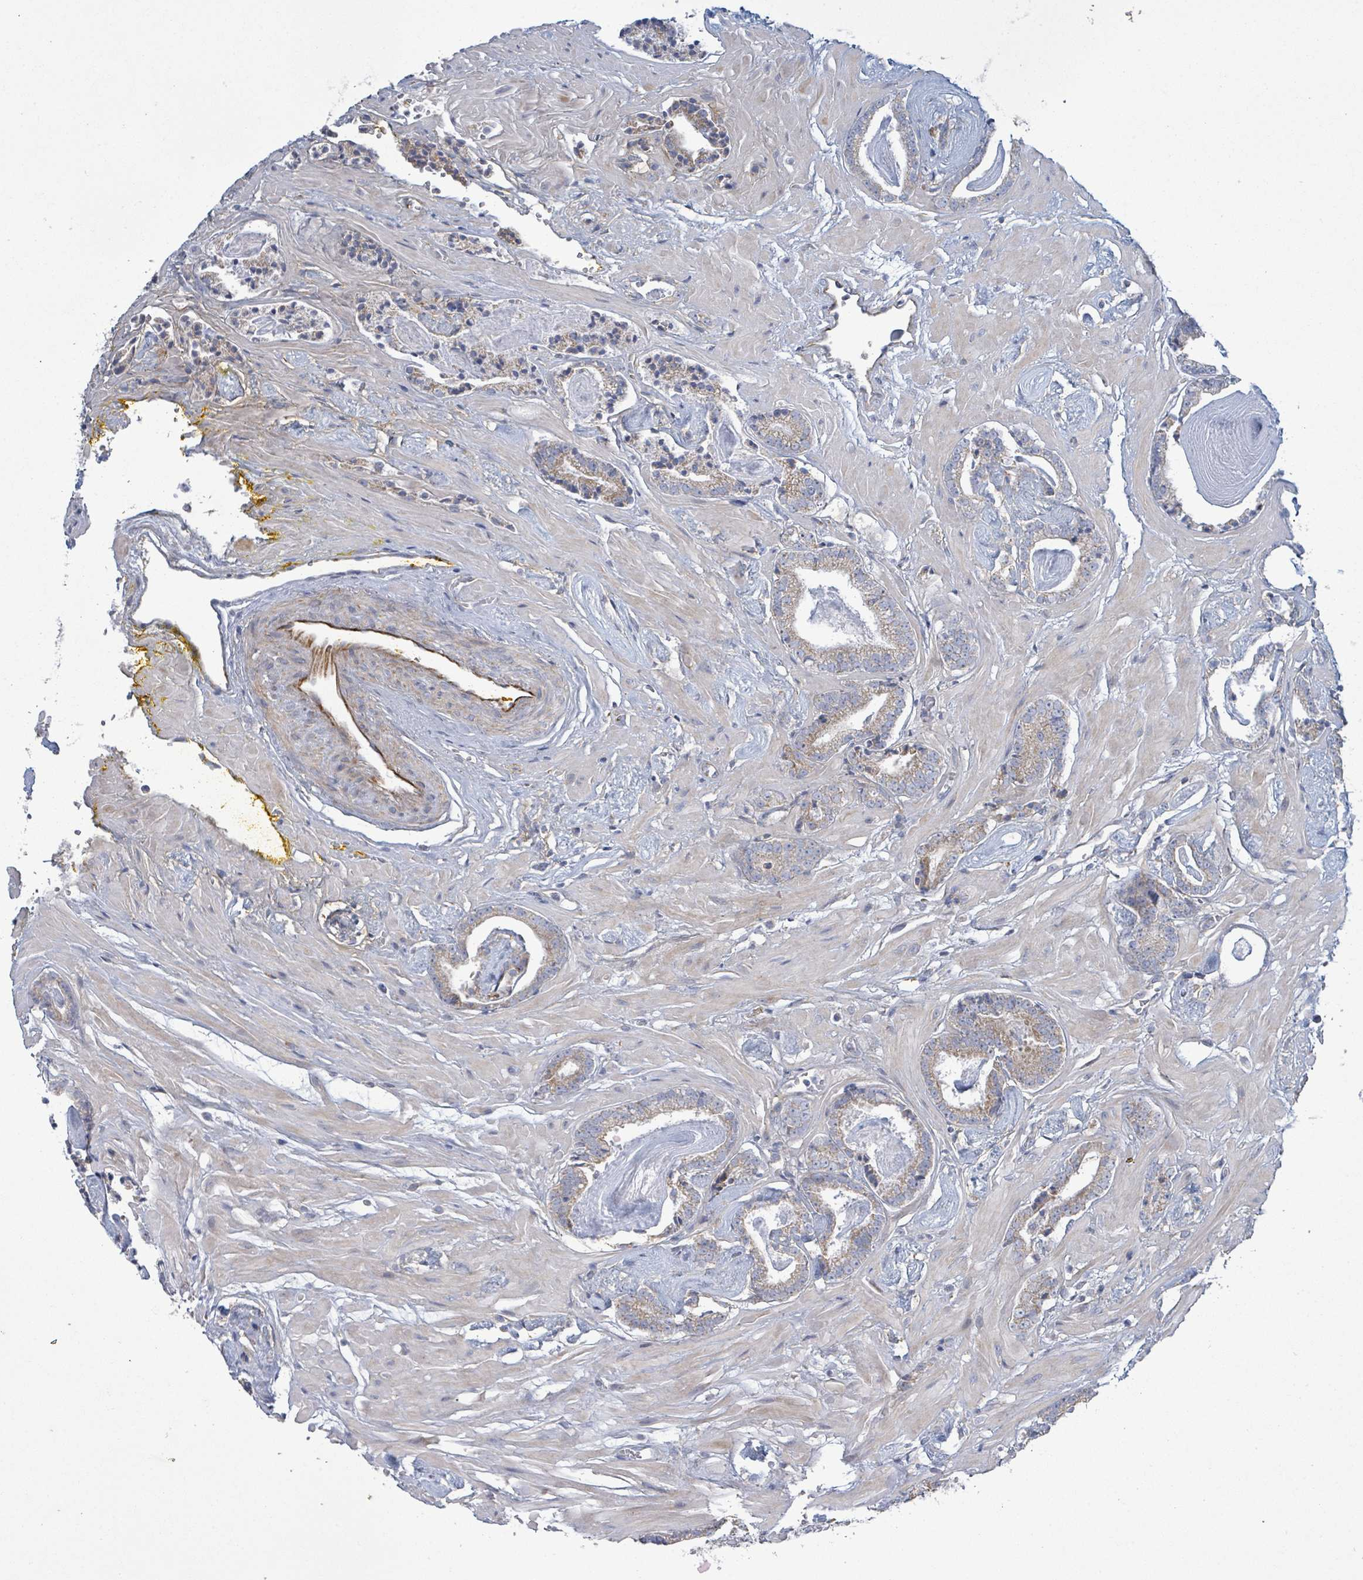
{"staining": {"intensity": "weak", "quantity": "25%-75%", "location": "cytoplasmic/membranous"}, "tissue": "prostate cancer", "cell_type": "Tumor cells", "image_type": "cancer", "snomed": [{"axis": "morphology", "description": "Adenocarcinoma, Low grade"}, {"axis": "topography", "description": "Prostate"}], "caption": "Approximately 25%-75% of tumor cells in human prostate cancer (low-grade adenocarcinoma) exhibit weak cytoplasmic/membranous protein positivity as visualized by brown immunohistochemical staining.", "gene": "ALG12", "patient": {"sex": "male", "age": 60}}